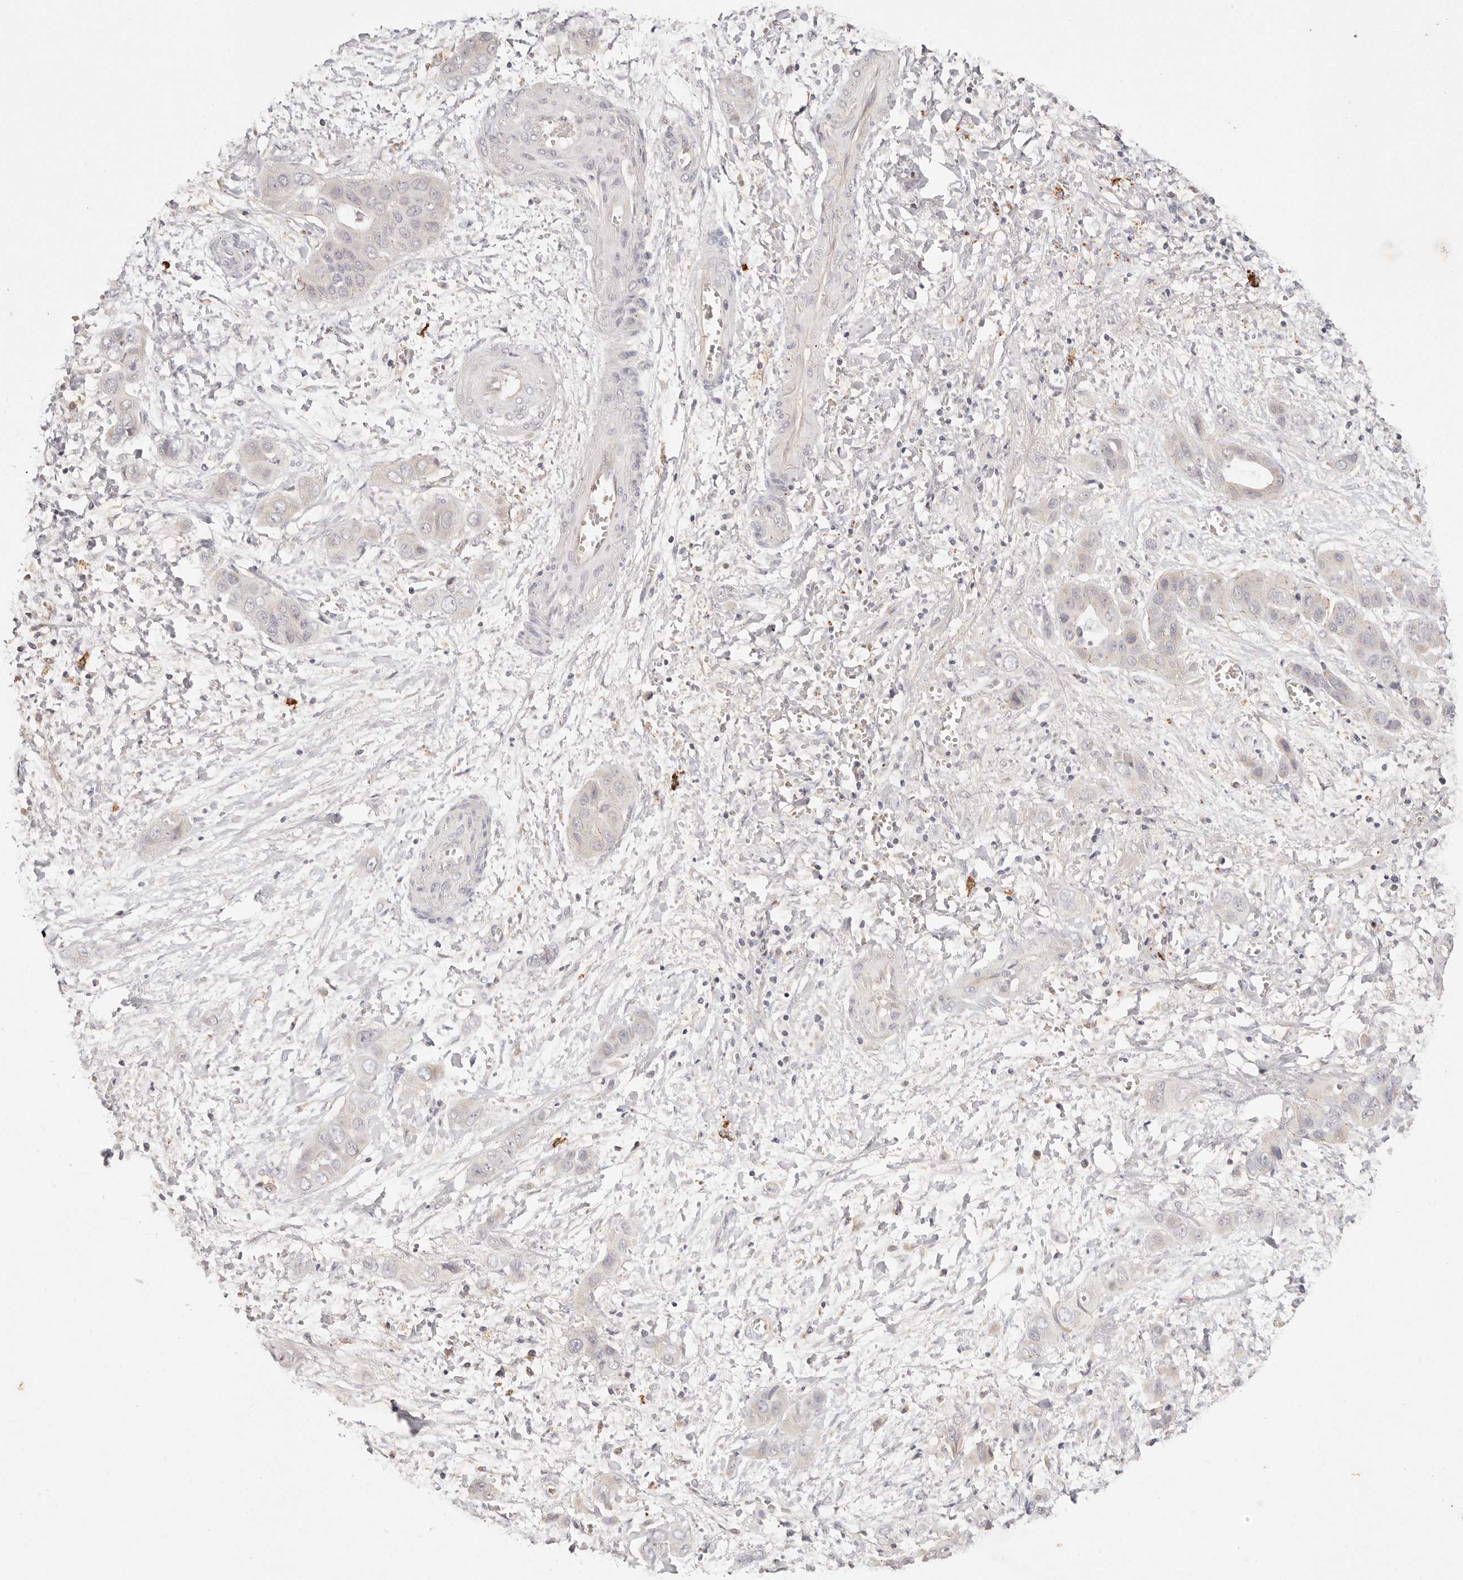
{"staining": {"intensity": "moderate", "quantity": "<25%", "location": "cytoplasmic/membranous"}, "tissue": "liver cancer", "cell_type": "Tumor cells", "image_type": "cancer", "snomed": [{"axis": "morphology", "description": "Cholangiocarcinoma"}, {"axis": "topography", "description": "Liver"}], "caption": "Immunohistochemistry (DAB (3,3'-diaminobenzidine)) staining of human liver cholangiocarcinoma displays moderate cytoplasmic/membranous protein expression in about <25% of tumor cells. The protein of interest is shown in brown color, while the nuclei are stained blue.", "gene": "CXADR", "patient": {"sex": "female", "age": 52}}